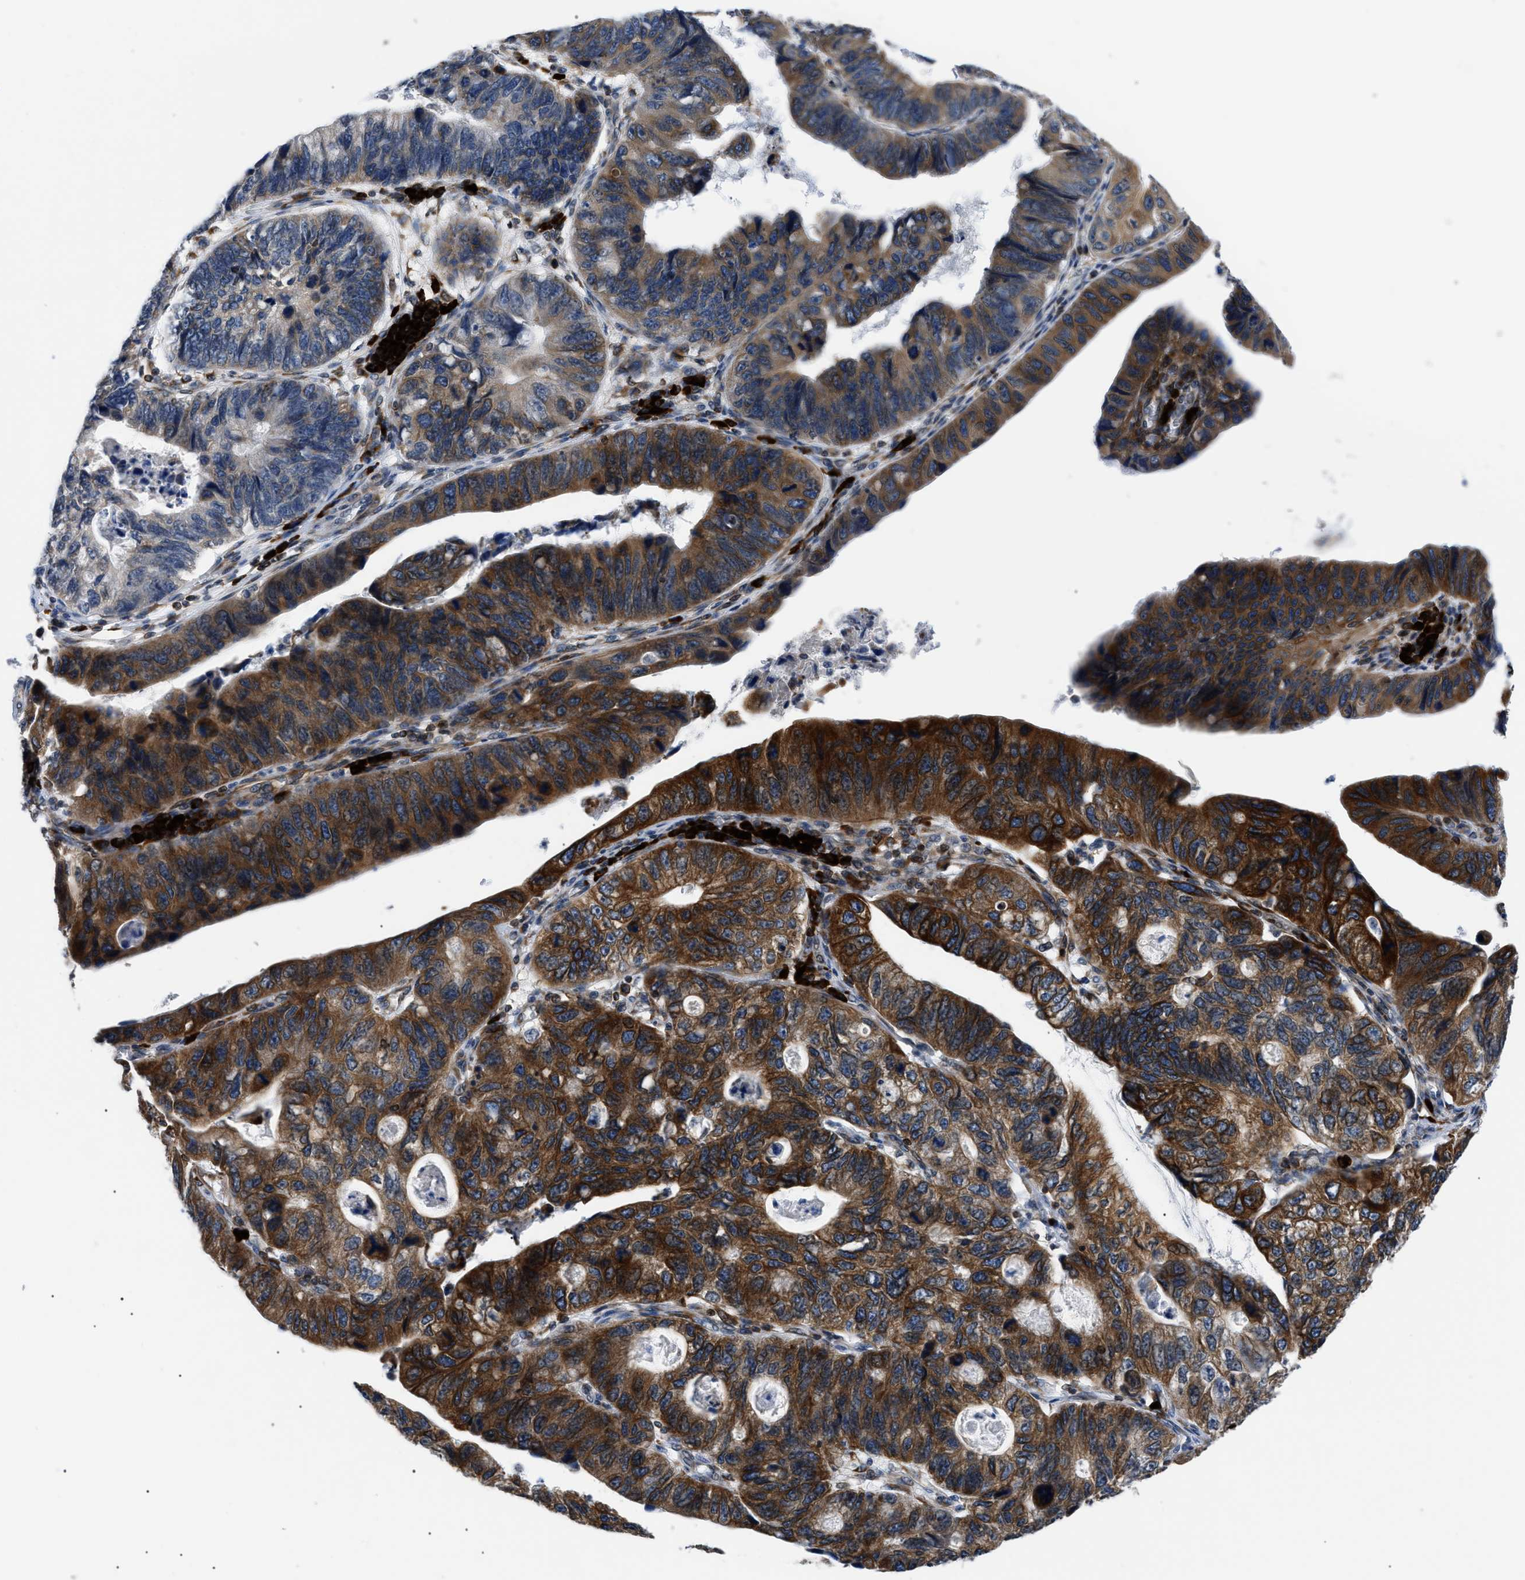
{"staining": {"intensity": "strong", "quantity": "25%-75%", "location": "cytoplasmic/membranous"}, "tissue": "stomach cancer", "cell_type": "Tumor cells", "image_type": "cancer", "snomed": [{"axis": "morphology", "description": "Adenocarcinoma, NOS"}, {"axis": "topography", "description": "Stomach"}], "caption": "There is high levels of strong cytoplasmic/membranous staining in tumor cells of adenocarcinoma (stomach), as demonstrated by immunohistochemical staining (brown color).", "gene": "DERL1", "patient": {"sex": "male", "age": 59}}